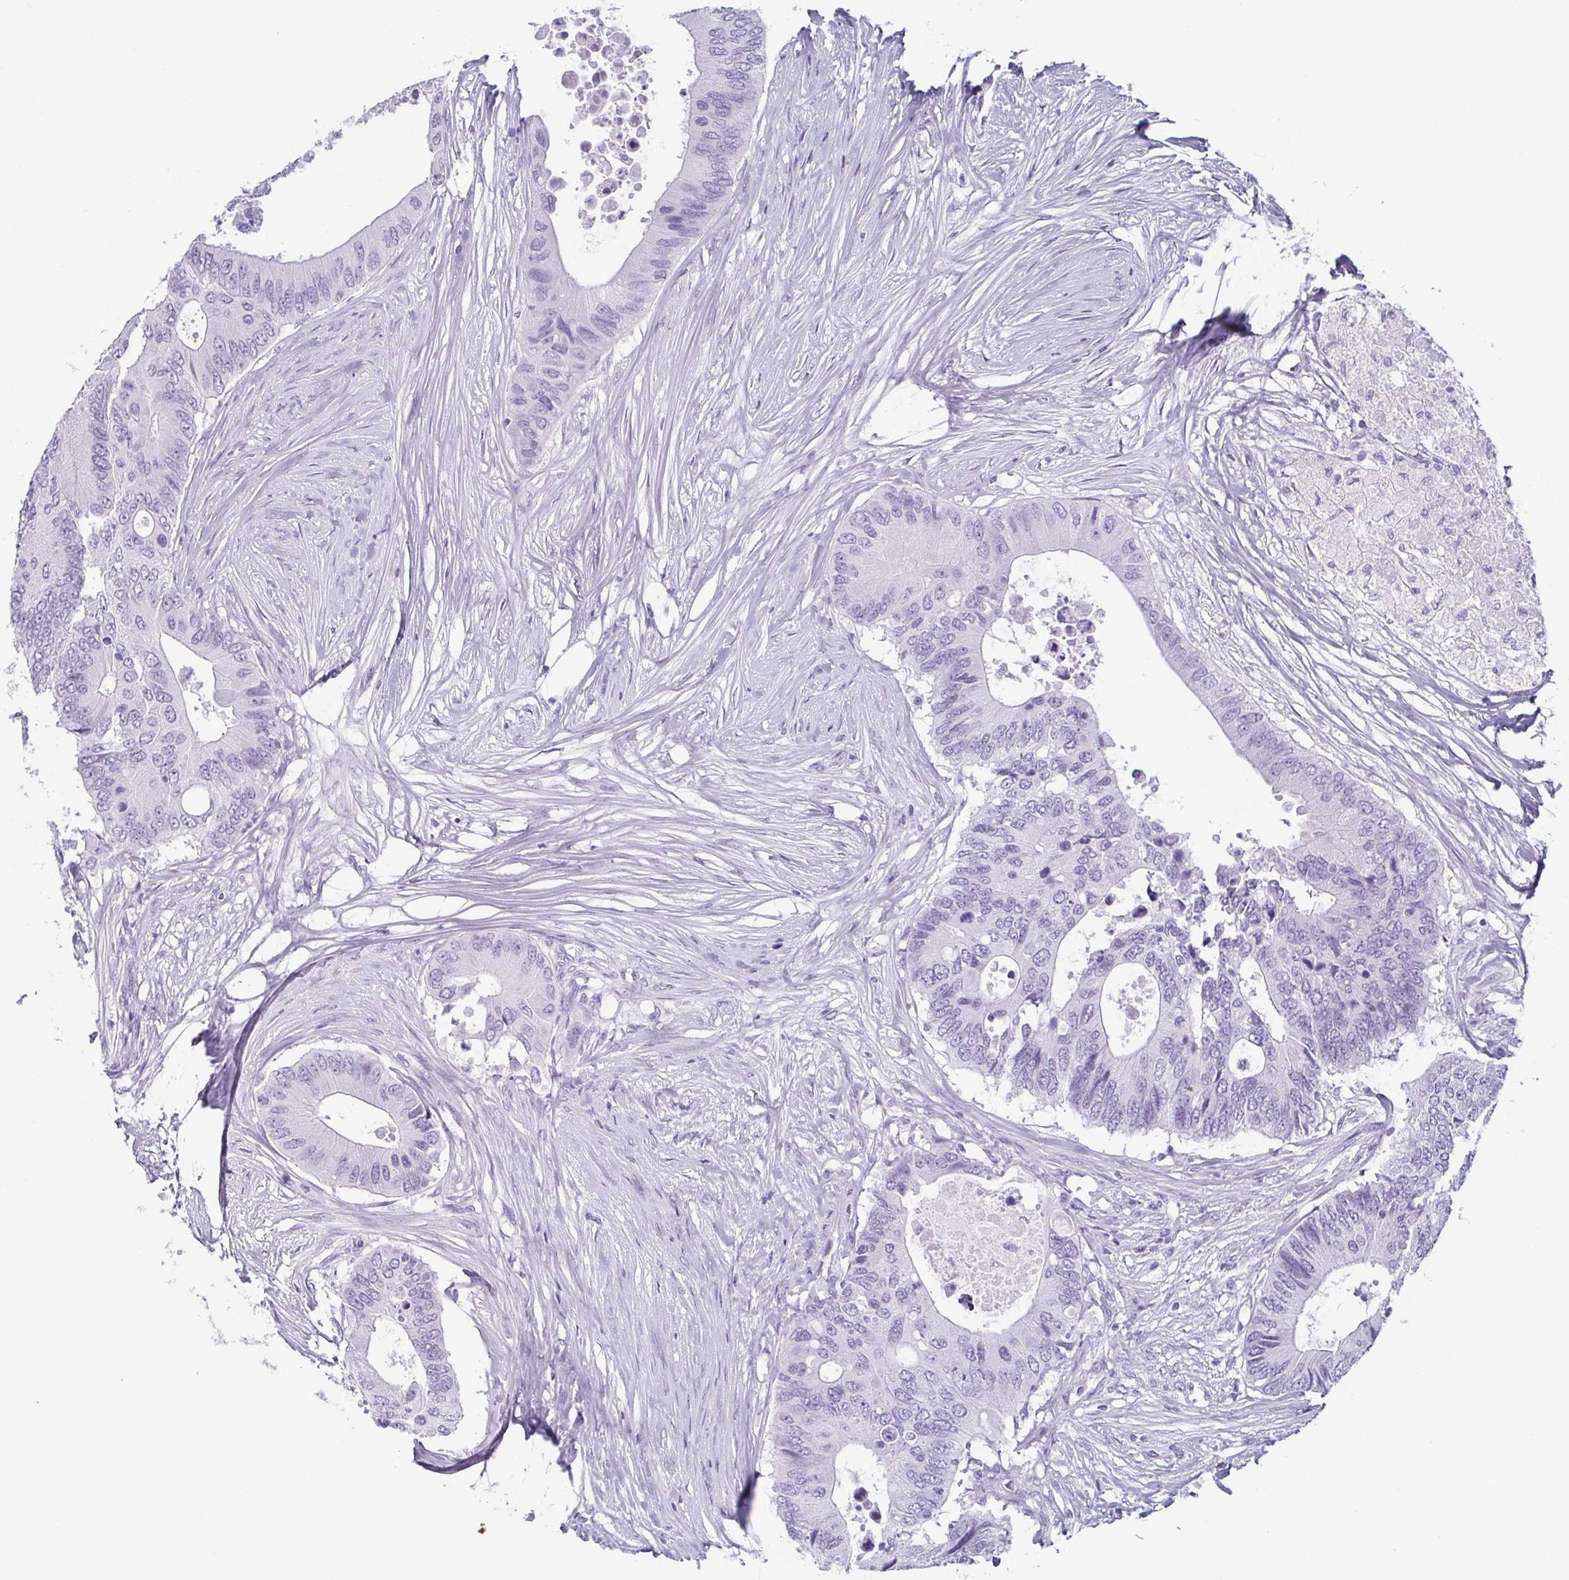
{"staining": {"intensity": "negative", "quantity": "none", "location": "none"}, "tissue": "colorectal cancer", "cell_type": "Tumor cells", "image_type": "cancer", "snomed": [{"axis": "morphology", "description": "Adenocarcinoma, NOS"}, {"axis": "topography", "description": "Colon"}], "caption": "Histopathology image shows no protein staining in tumor cells of colorectal cancer tissue.", "gene": "KRT78", "patient": {"sex": "male", "age": 71}}